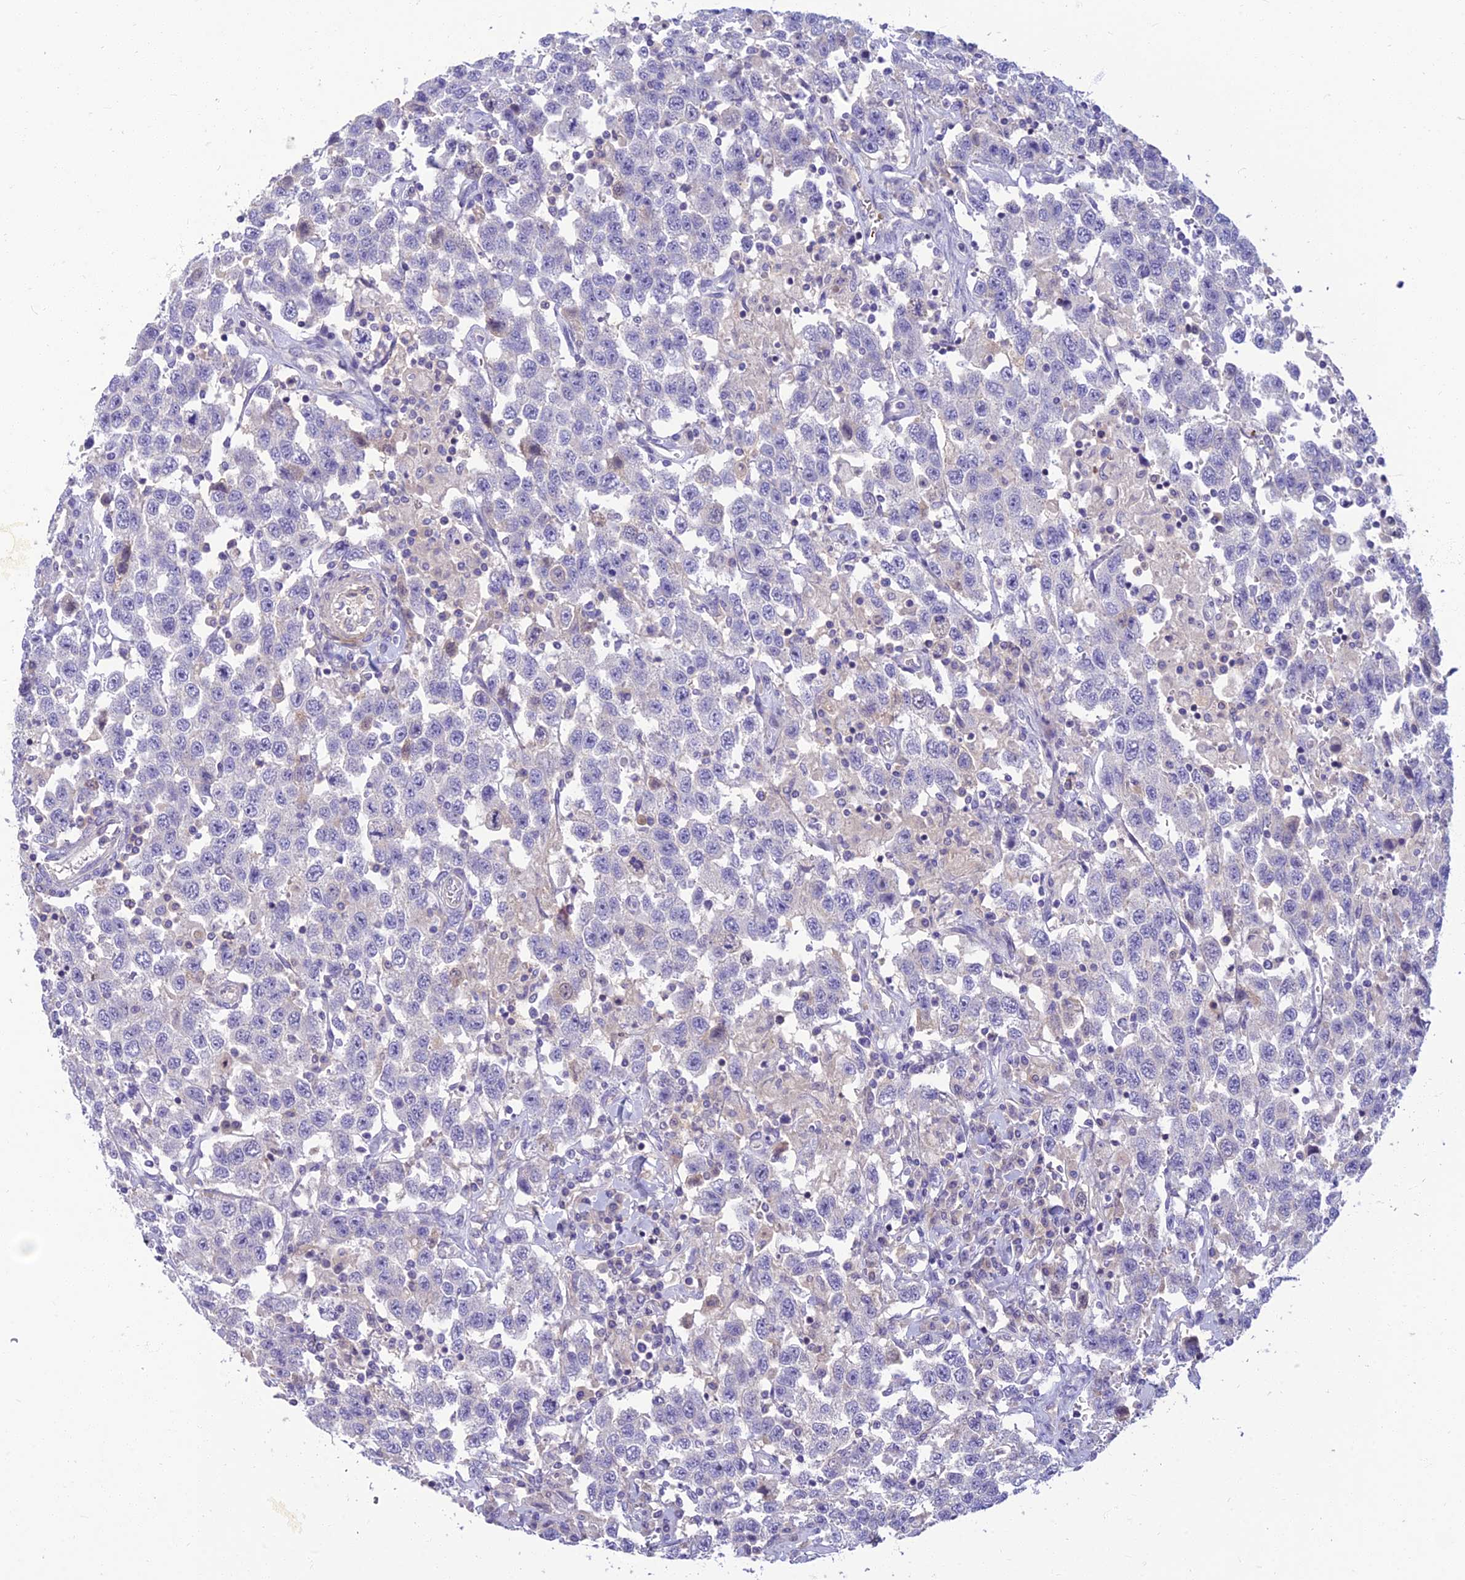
{"staining": {"intensity": "negative", "quantity": "none", "location": "none"}, "tissue": "testis cancer", "cell_type": "Tumor cells", "image_type": "cancer", "snomed": [{"axis": "morphology", "description": "Seminoma, NOS"}, {"axis": "topography", "description": "Testis"}], "caption": "Testis cancer was stained to show a protein in brown. There is no significant staining in tumor cells.", "gene": "CLIP4", "patient": {"sex": "male", "age": 41}}